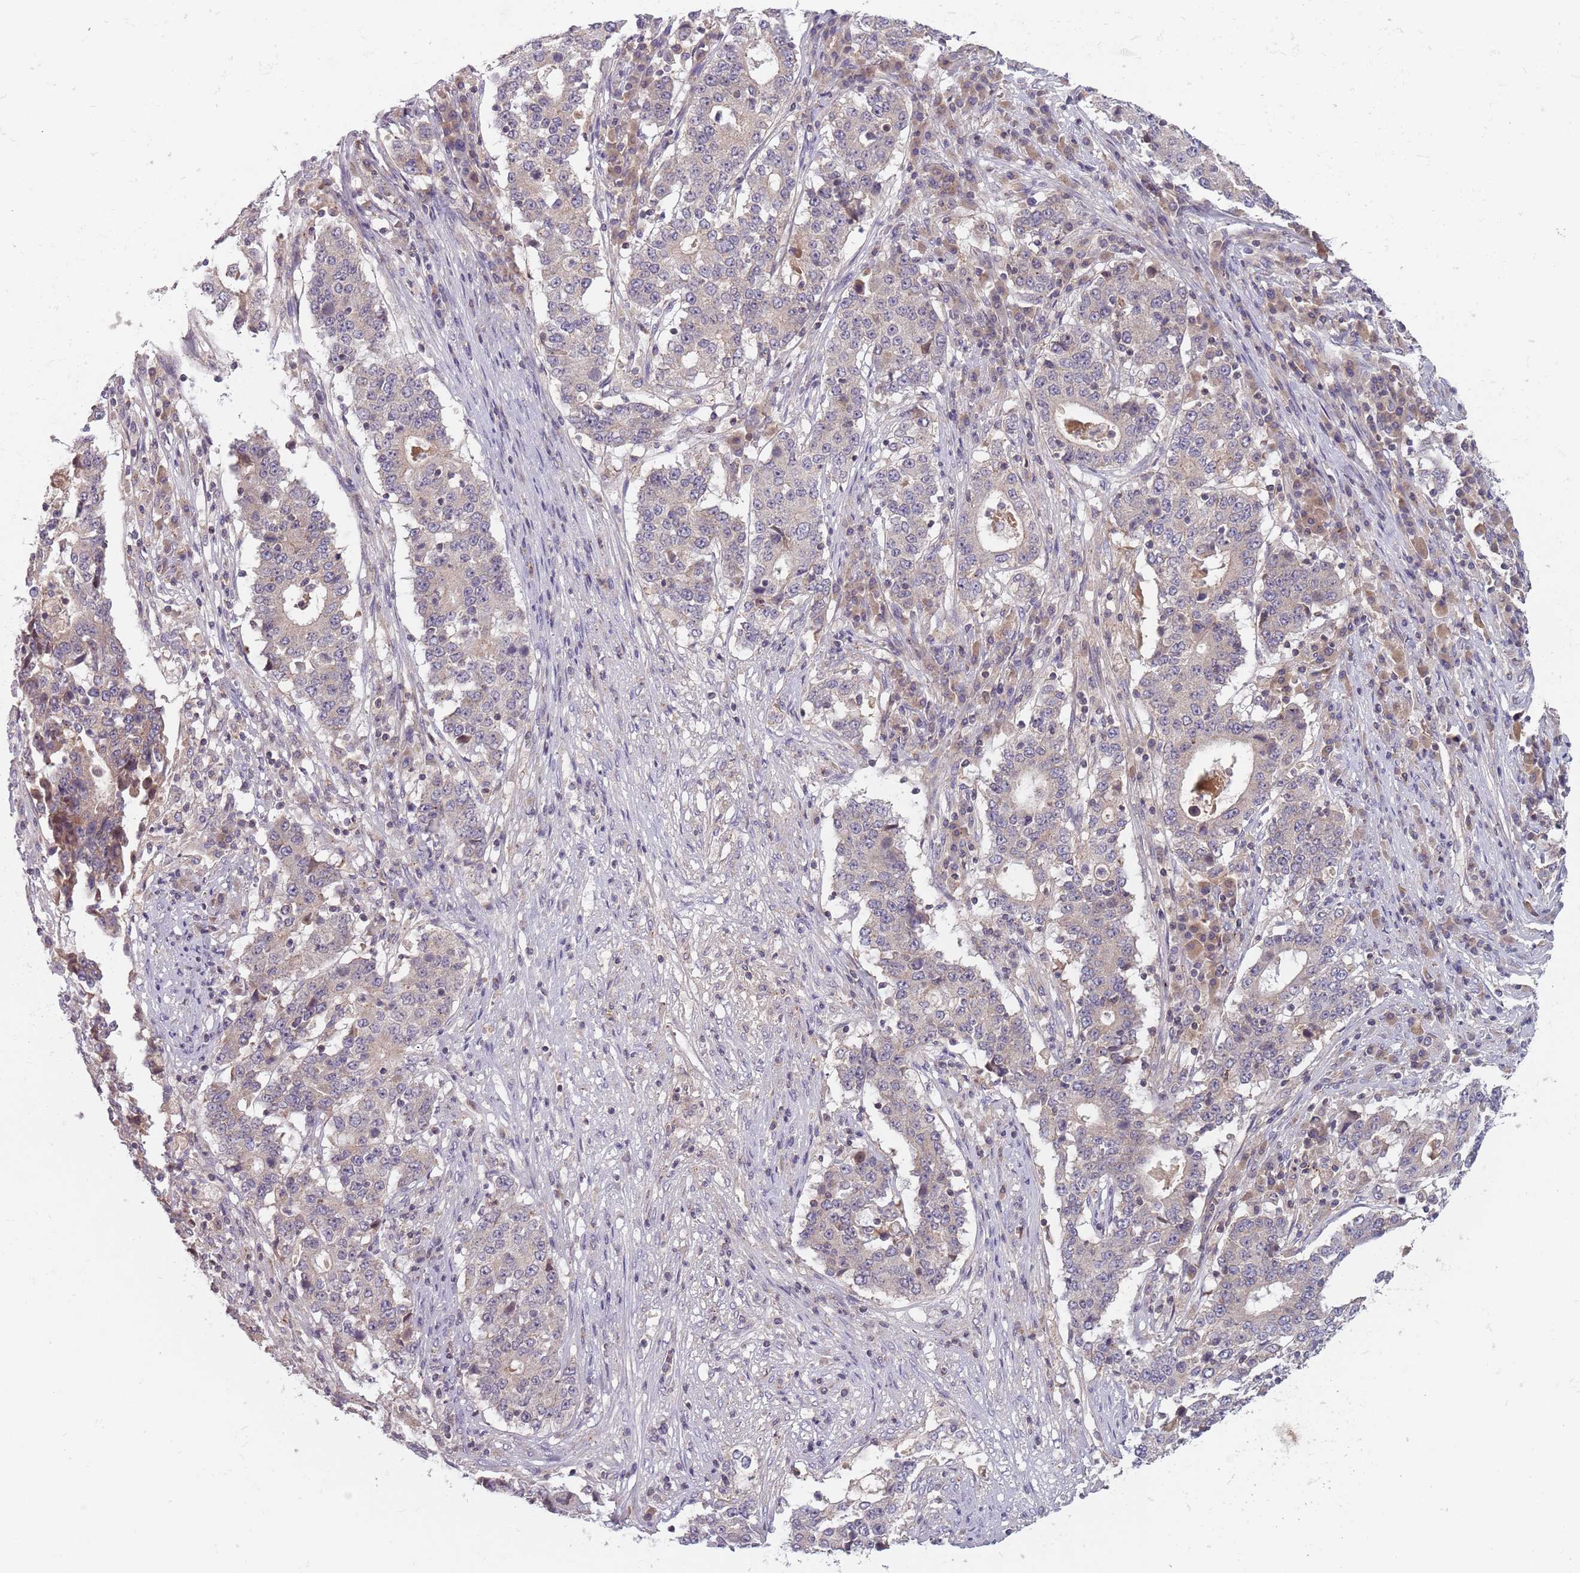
{"staining": {"intensity": "weak", "quantity": "<25%", "location": "cytoplasmic/membranous"}, "tissue": "stomach cancer", "cell_type": "Tumor cells", "image_type": "cancer", "snomed": [{"axis": "morphology", "description": "Adenocarcinoma, NOS"}, {"axis": "topography", "description": "Stomach"}], "caption": "This is an IHC micrograph of human stomach cancer. There is no expression in tumor cells.", "gene": "ASB13", "patient": {"sex": "male", "age": 59}}